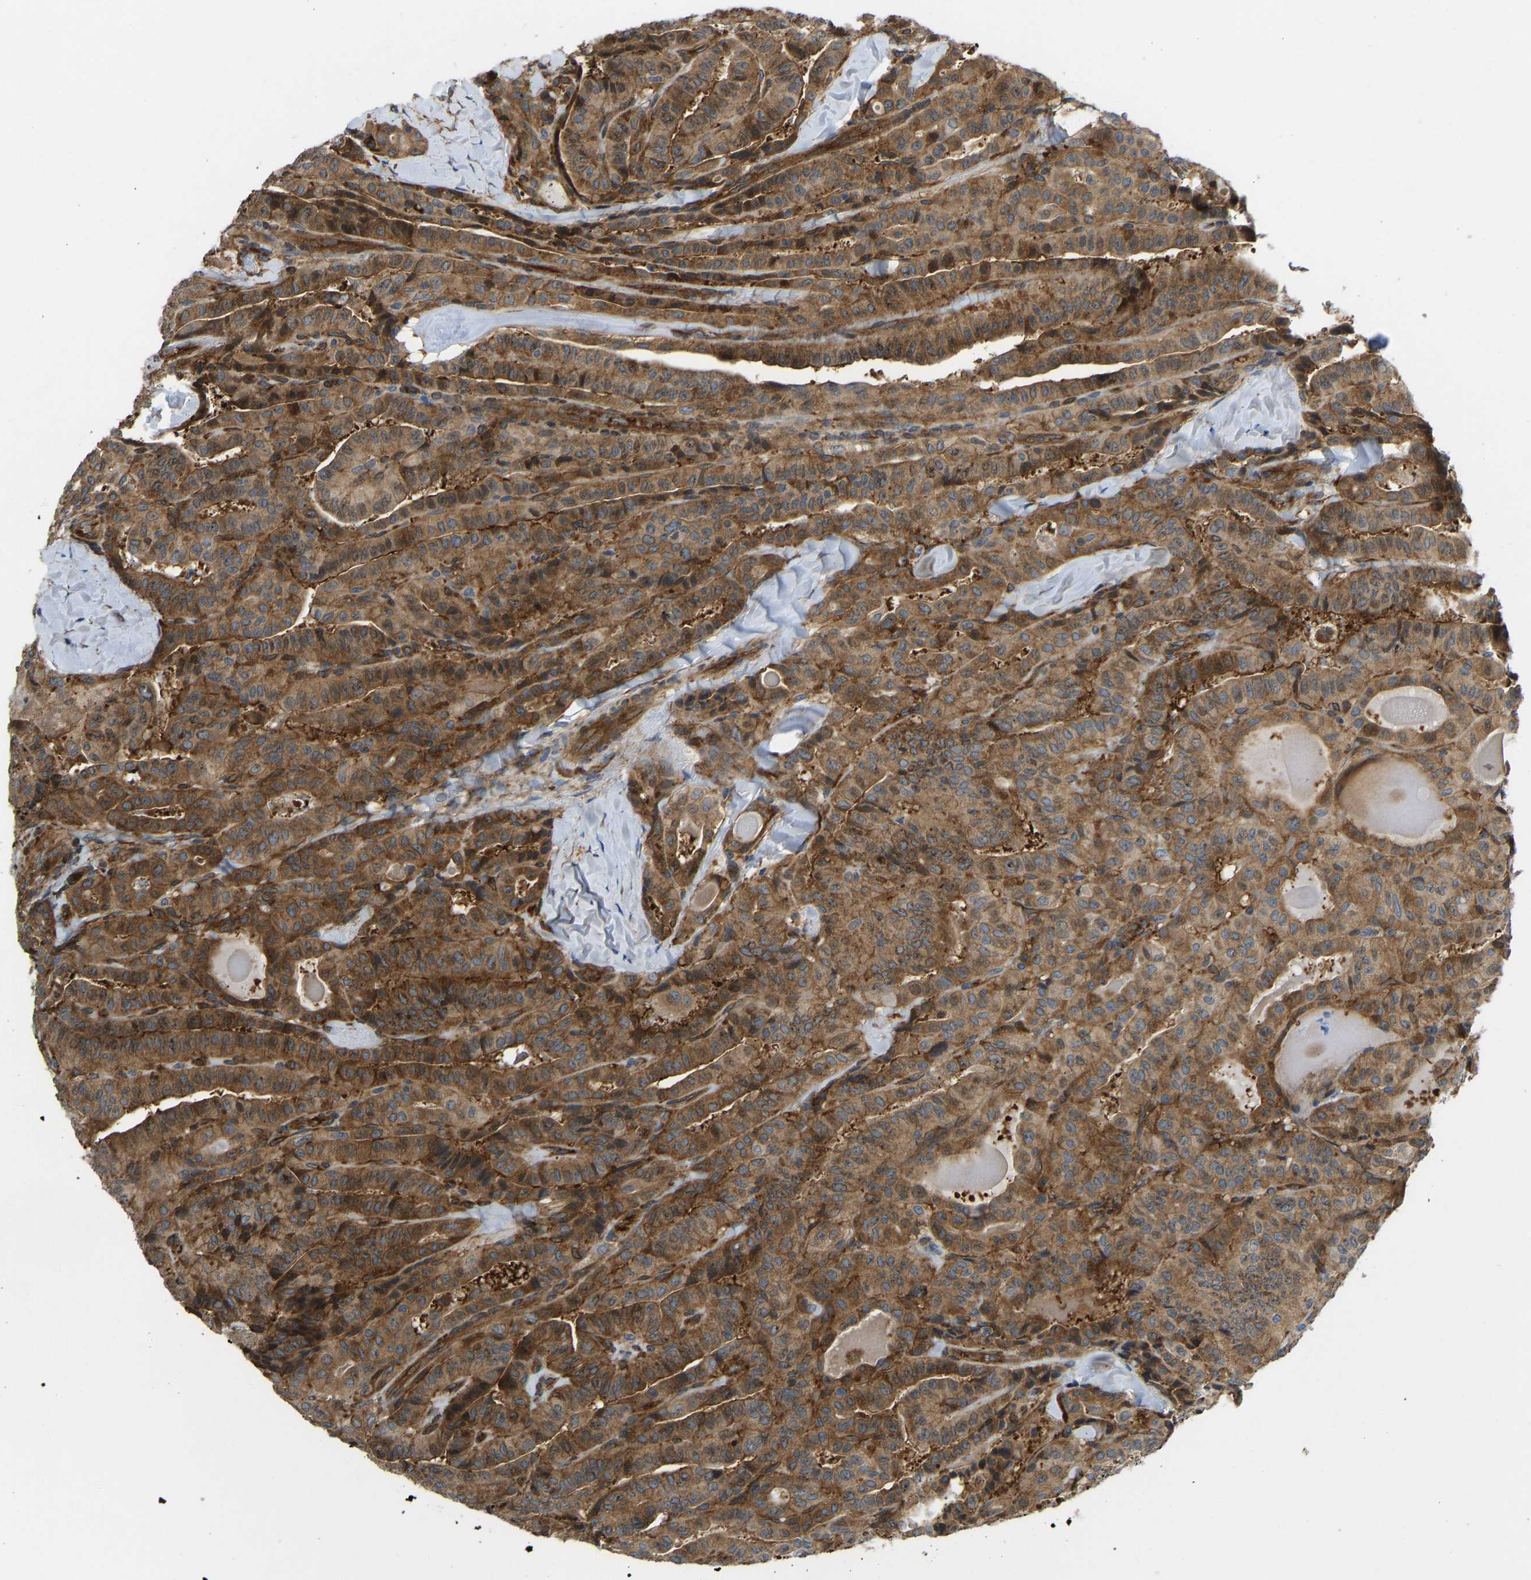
{"staining": {"intensity": "moderate", "quantity": ">75%", "location": "cytoplasmic/membranous"}, "tissue": "thyroid cancer", "cell_type": "Tumor cells", "image_type": "cancer", "snomed": [{"axis": "morphology", "description": "Papillary adenocarcinoma, NOS"}, {"axis": "topography", "description": "Thyroid gland"}], "caption": "Human thyroid cancer stained with a protein marker shows moderate staining in tumor cells.", "gene": "RASGRF2", "patient": {"sex": "male", "age": 77}}